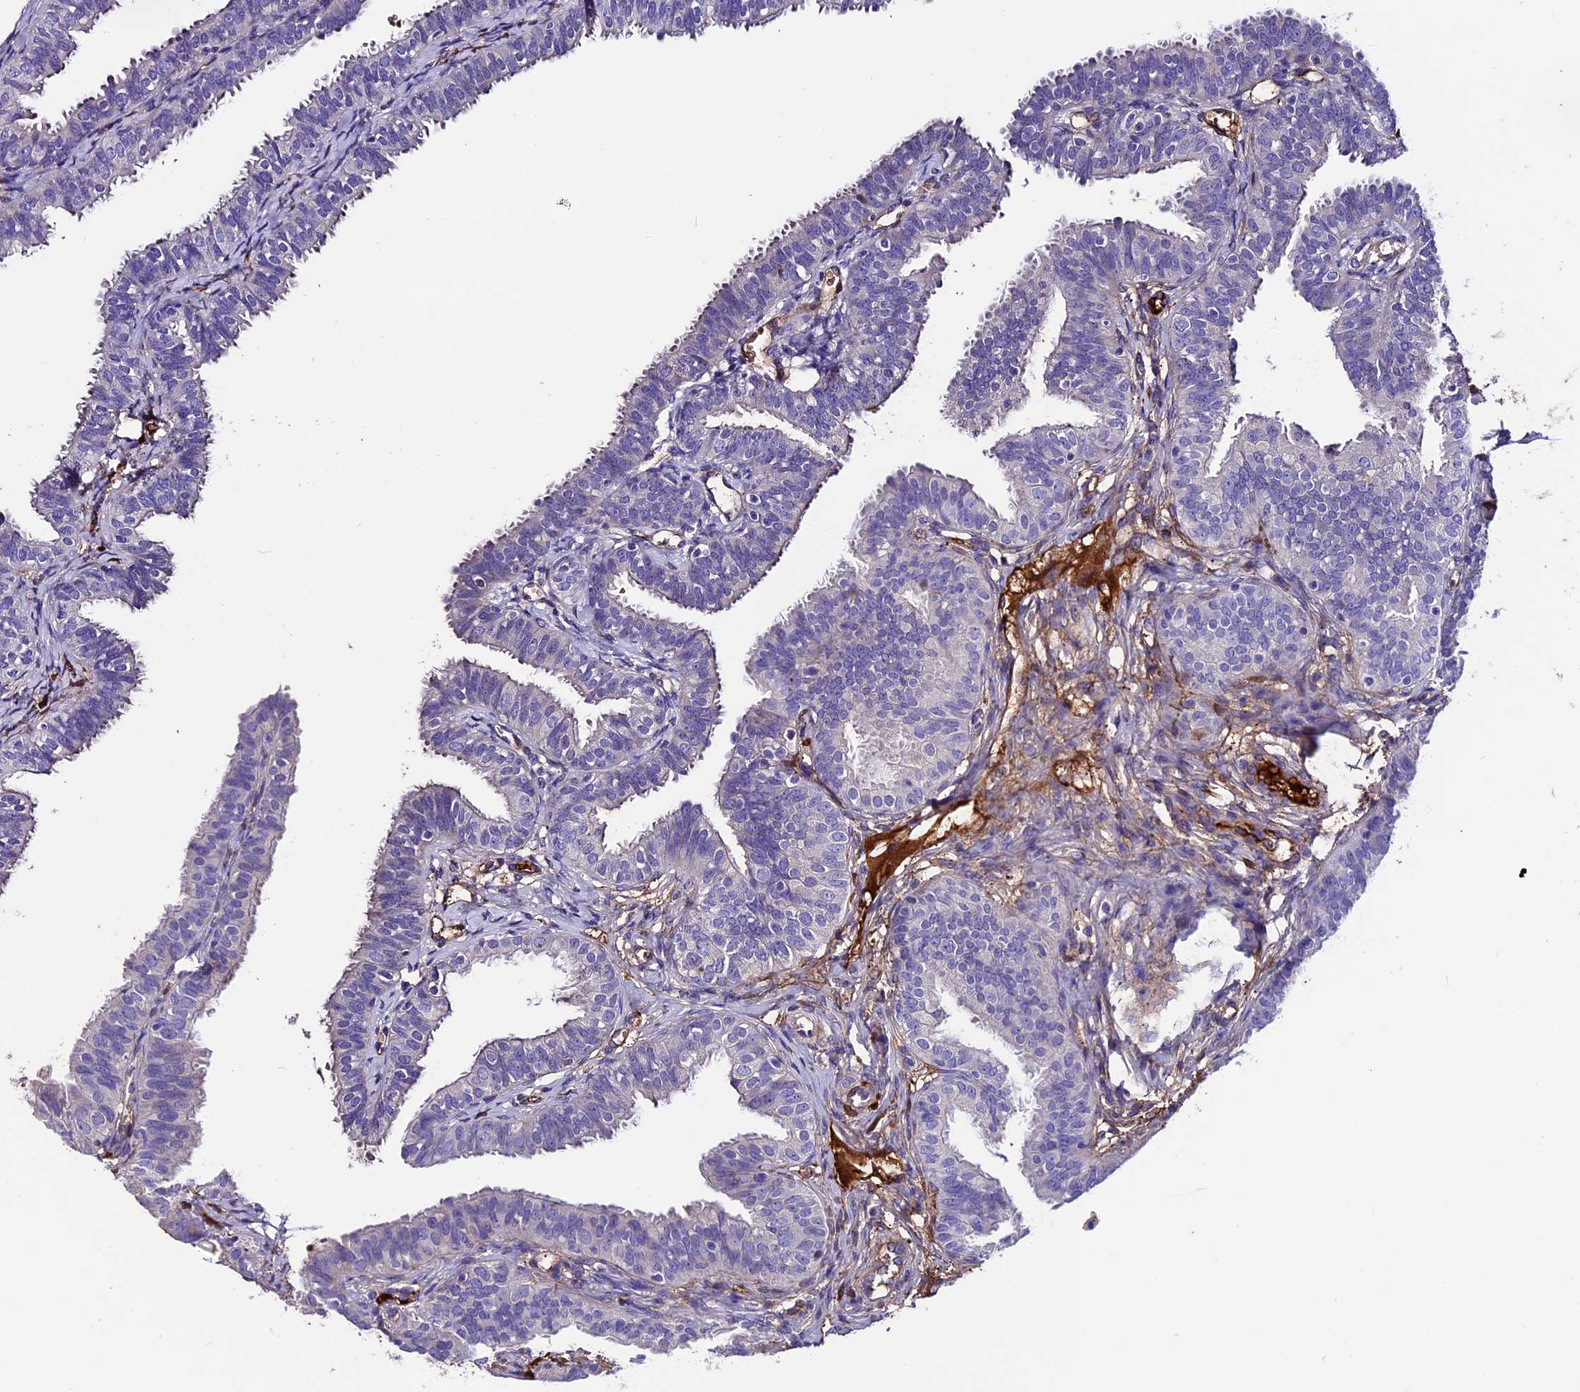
{"staining": {"intensity": "strong", "quantity": "<25%", "location": "cytoplasmic/membranous"}, "tissue": "fallopian tube", "cell_type": "Glandular cells", "image_type": "normal", "snomed": [{"axis": "morphology", "description": "Normal tissue, NOS"}, {"axis": "topography", "description": "Fallopian tube"}], "caption": "A medium amount of strong cytoplasmic/membranous staining is appreciated in approximately <25% of glandular cells in unremarkable fallopian tube. (IHC, brightfield microscopy, high magnification).", "gene": "TCP11L2", "patient": {"sex": "female", "age": 35}}